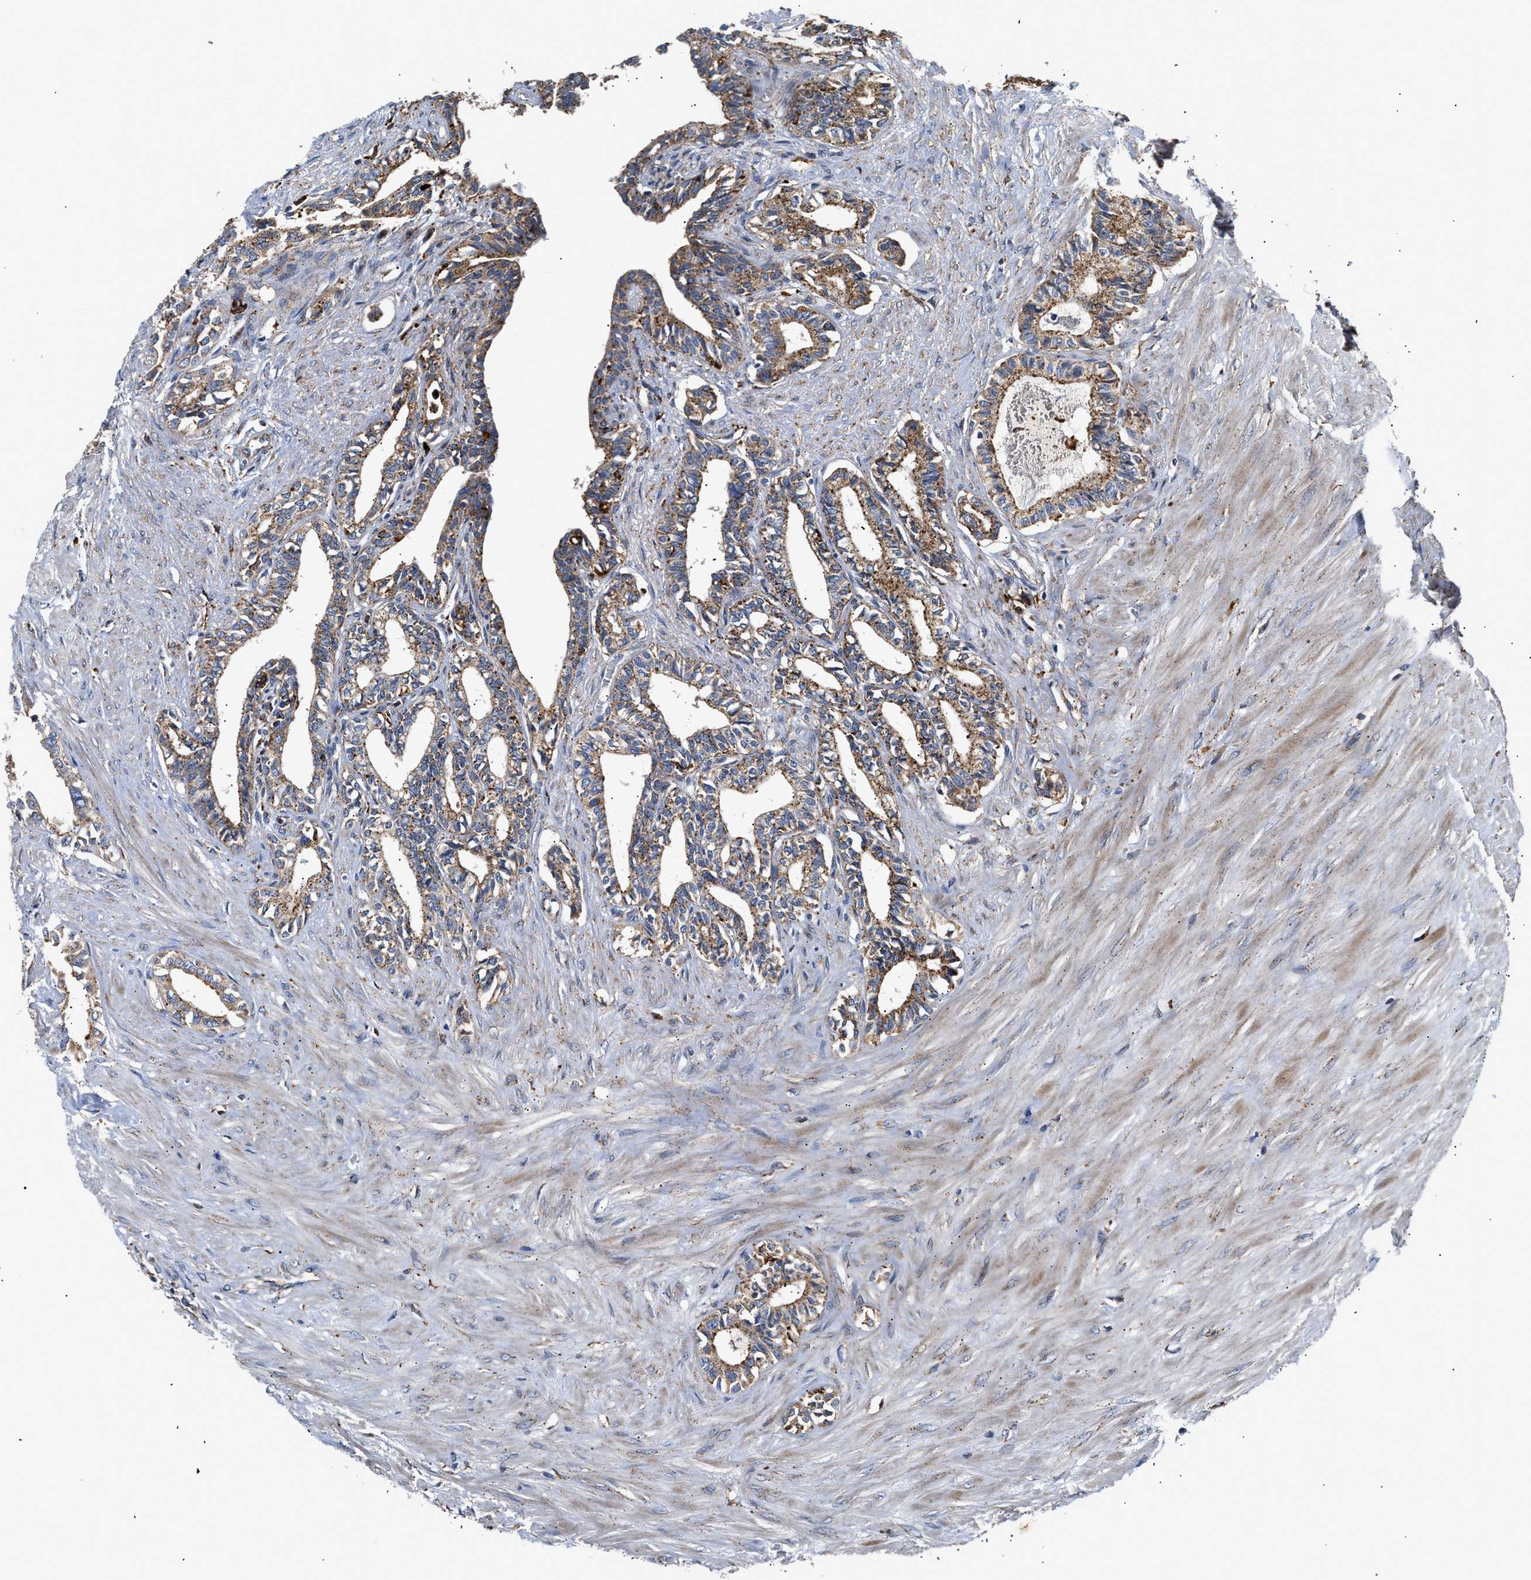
{"staining": {"intensity": "moderate", "quantity": ">75%", "location": "cytoplasmic/membranous"}, "tissue": "seminal vesicle", "cell_type": "Glandular cells", "image_type": "normal", "snomed": [{"axis": "morphology", "description": "Normal tissue, NOS"}, {"axis": "morphology", "description": "Adenocarcinoma, High grade"}, {"axis": "topography", "description": "Prostate"}, {"axis": "topography", "description": "Seminal veicle"}], "caption": "Moderate cytoplasmic/membranous expression is seen in about >75% of glandular cells in normal seminal vesicle. Using DAB (brown) and hematoxylin (blue) stains, captured at high magnification using brightfield microscopy.", "gene": "CCDC146", "patient": {"sex": "male", "age": 55}}